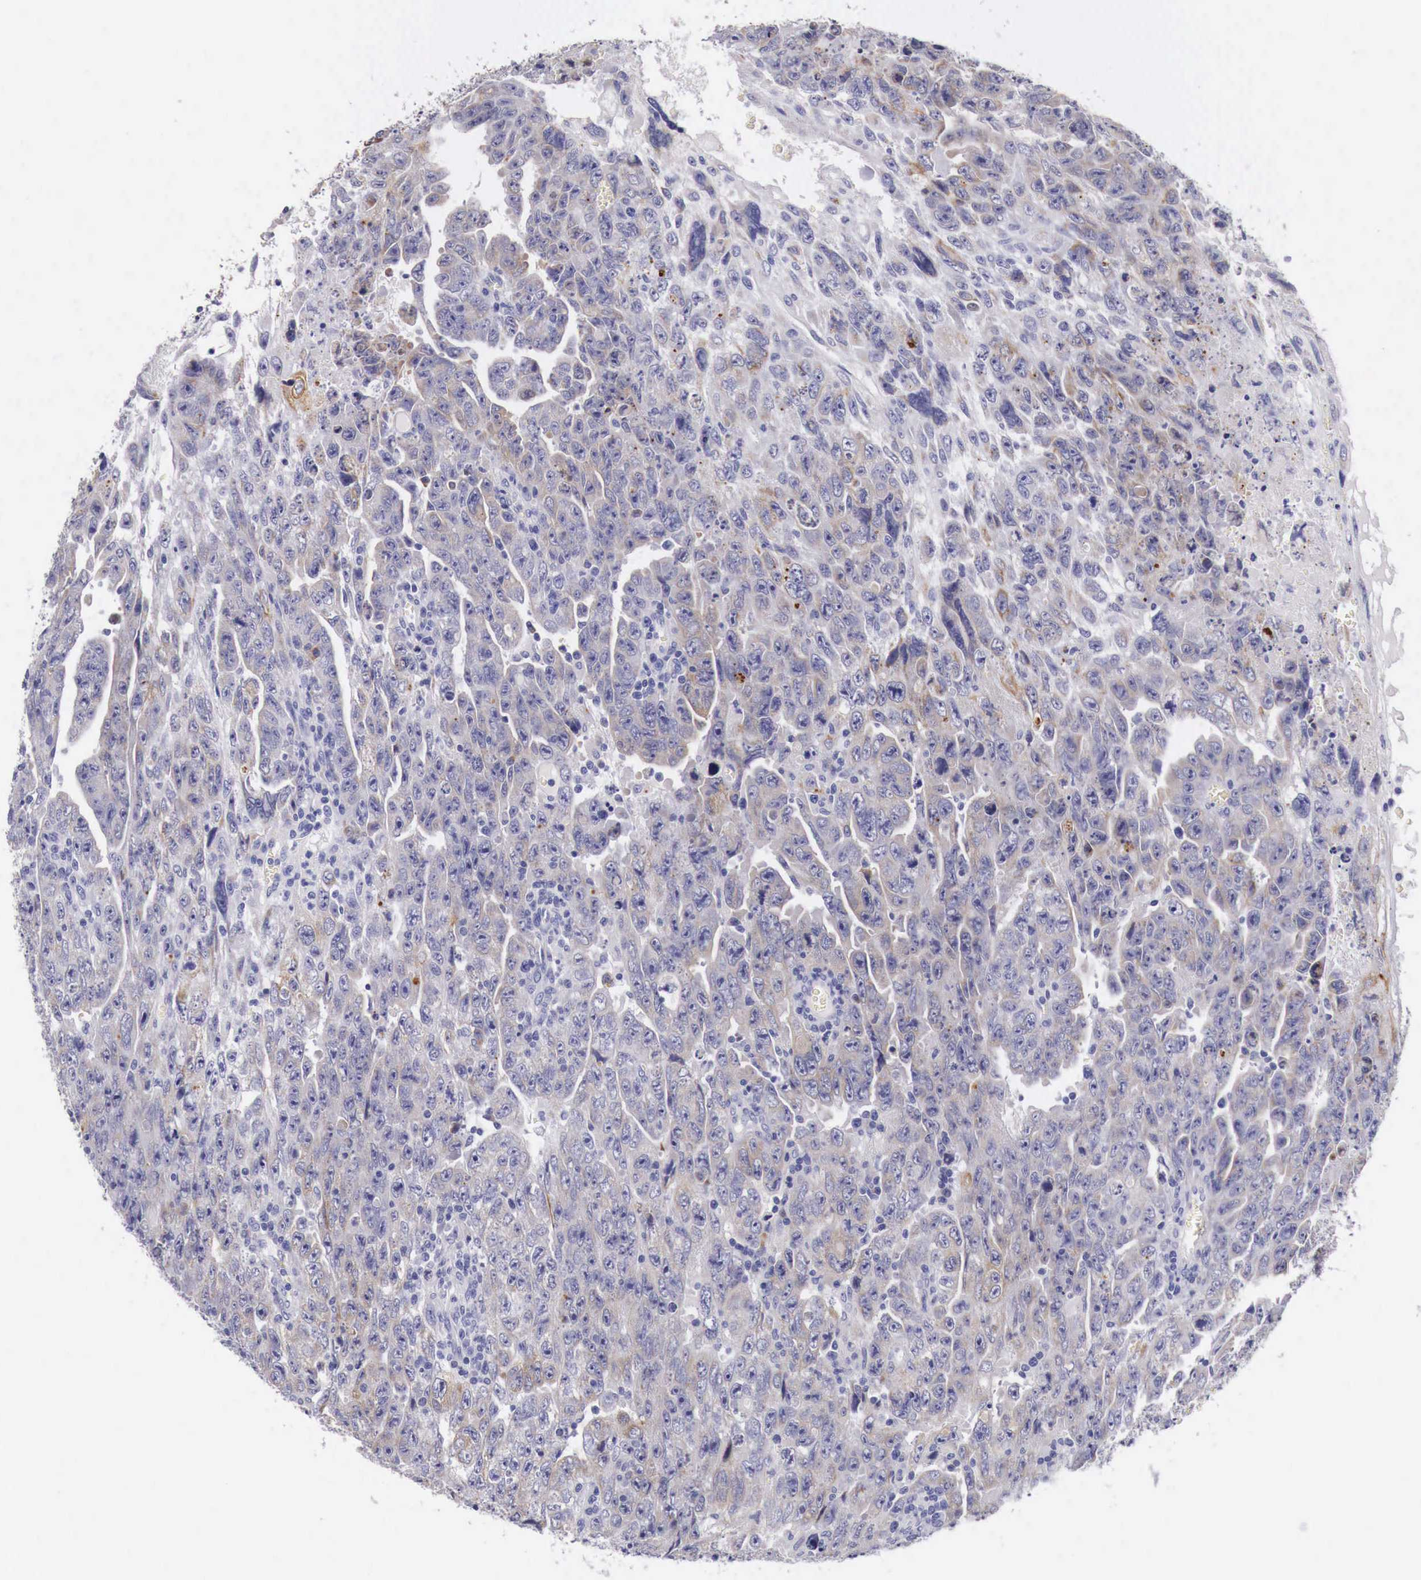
{"staining": {"intensity": "weak", "quantity": "25%-75%", "location": "cytoplasmic/membranous"}, "tissue": "testis cancer", "cell_type": "Tumor cells", "image_type": "cancer", "snomed": [{"axis": "morphology", "description": "Carcinoma, Embryonal, NOS"}, {"axis": "topography", "description": "Testis"}], "caption": "Tumor cells exhibit low levels of weak cytoplasmic/membranous positivity in approximately 25%-75% of cells in testis embryonal carcinoma.", "gene": "NREP", "patient": {"sex": "male", "age": 28}}